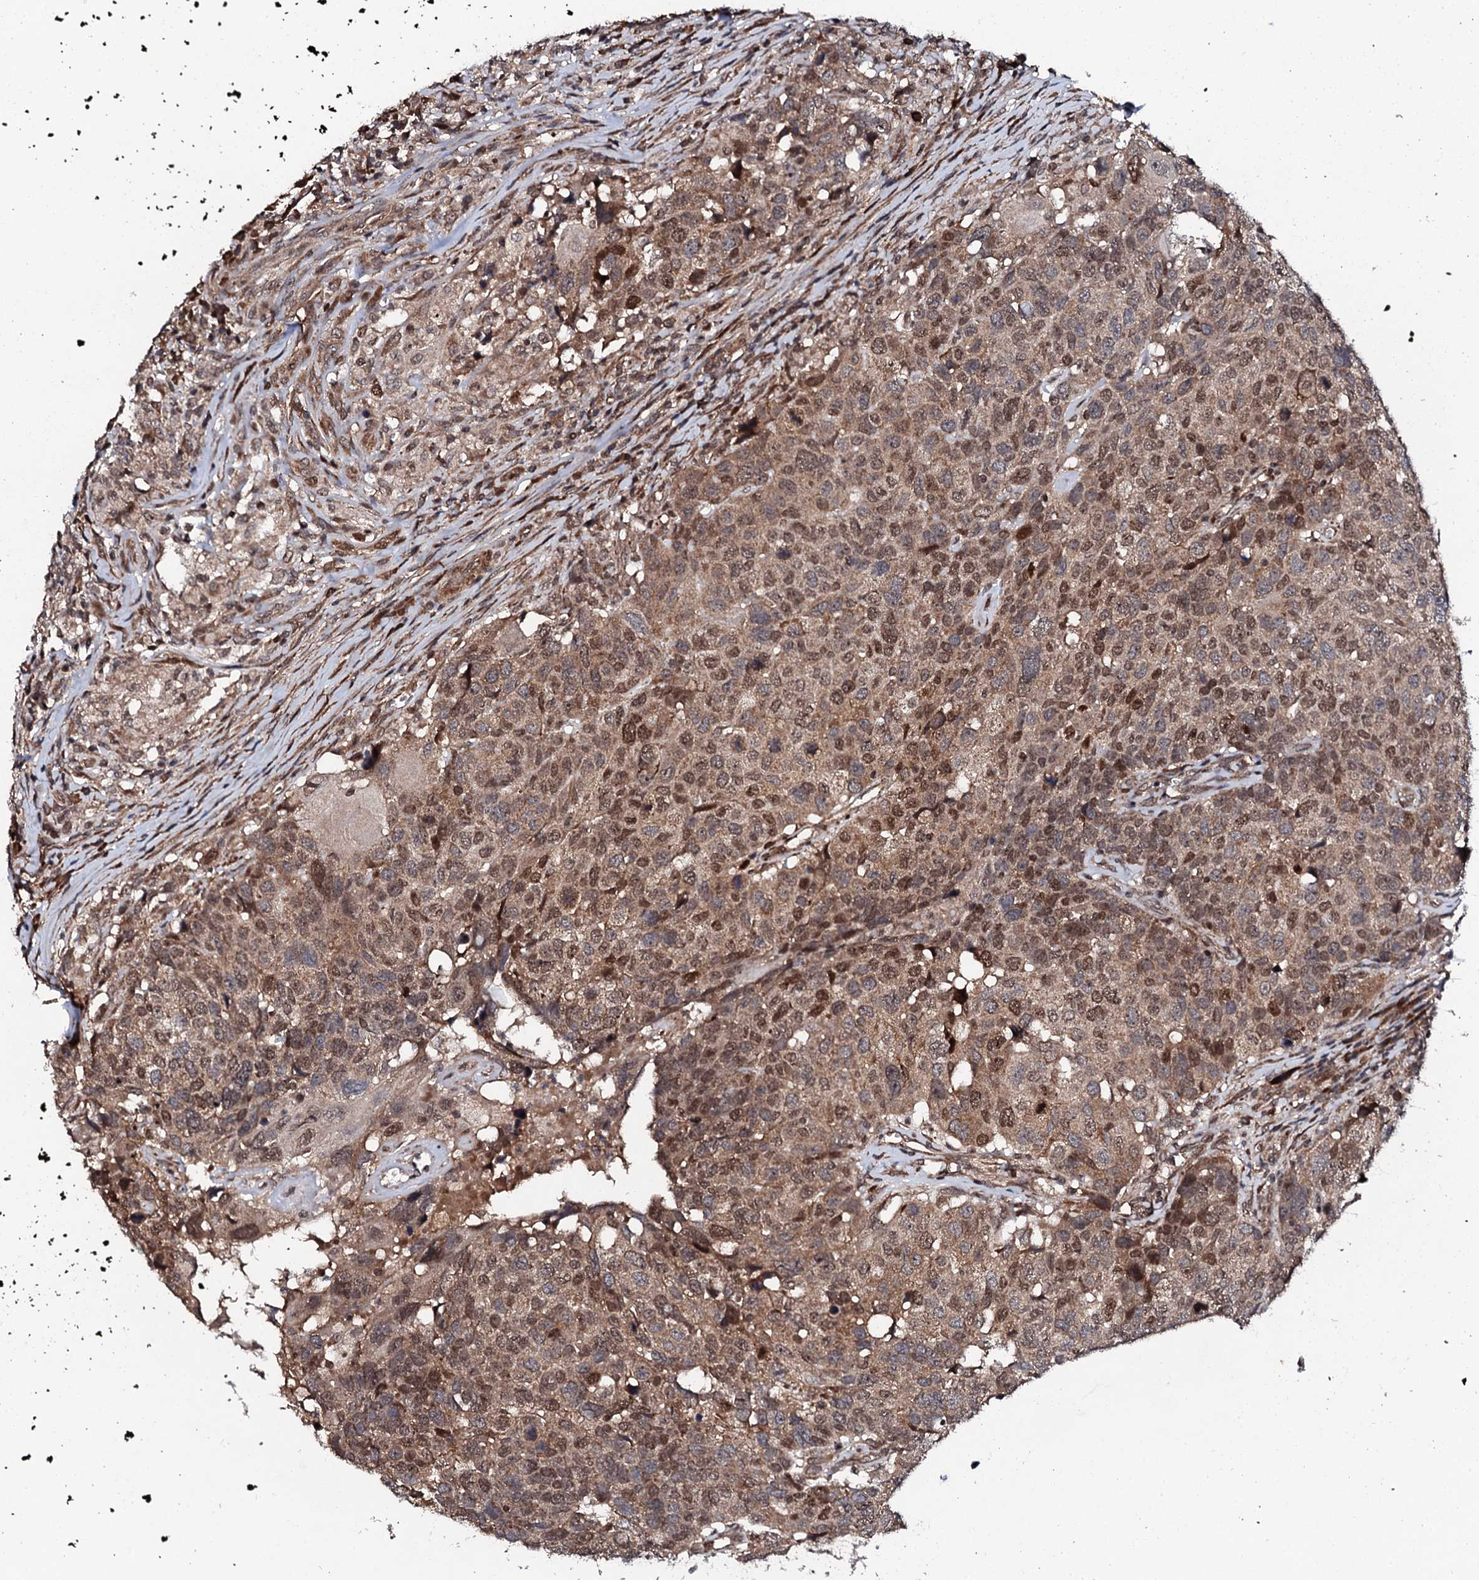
{"staining": {"intensity": "moderate", "quantity": ">75%", "location": "cytoplasmic/membranous,nuclear"}, "tissue": "head and neck cancer", "cell_type": "Tumor cells", "image_type": "cancer", "snomed": [{"axis": "morphology", "description": "Squamous cell carcinoma, NOS"}, {"axis": "topography", "description": "Head-Neck"}], "caption": "Head and neck cancer tissue demonstrates moderate cytoplasmic/membranous and nuclear positivity in about >75% of tumor cells (DAB IHC with brightfield microscopy, high magnification).", "gene": "FAM111A", "patient": {"sex": "male", "age": 66}}